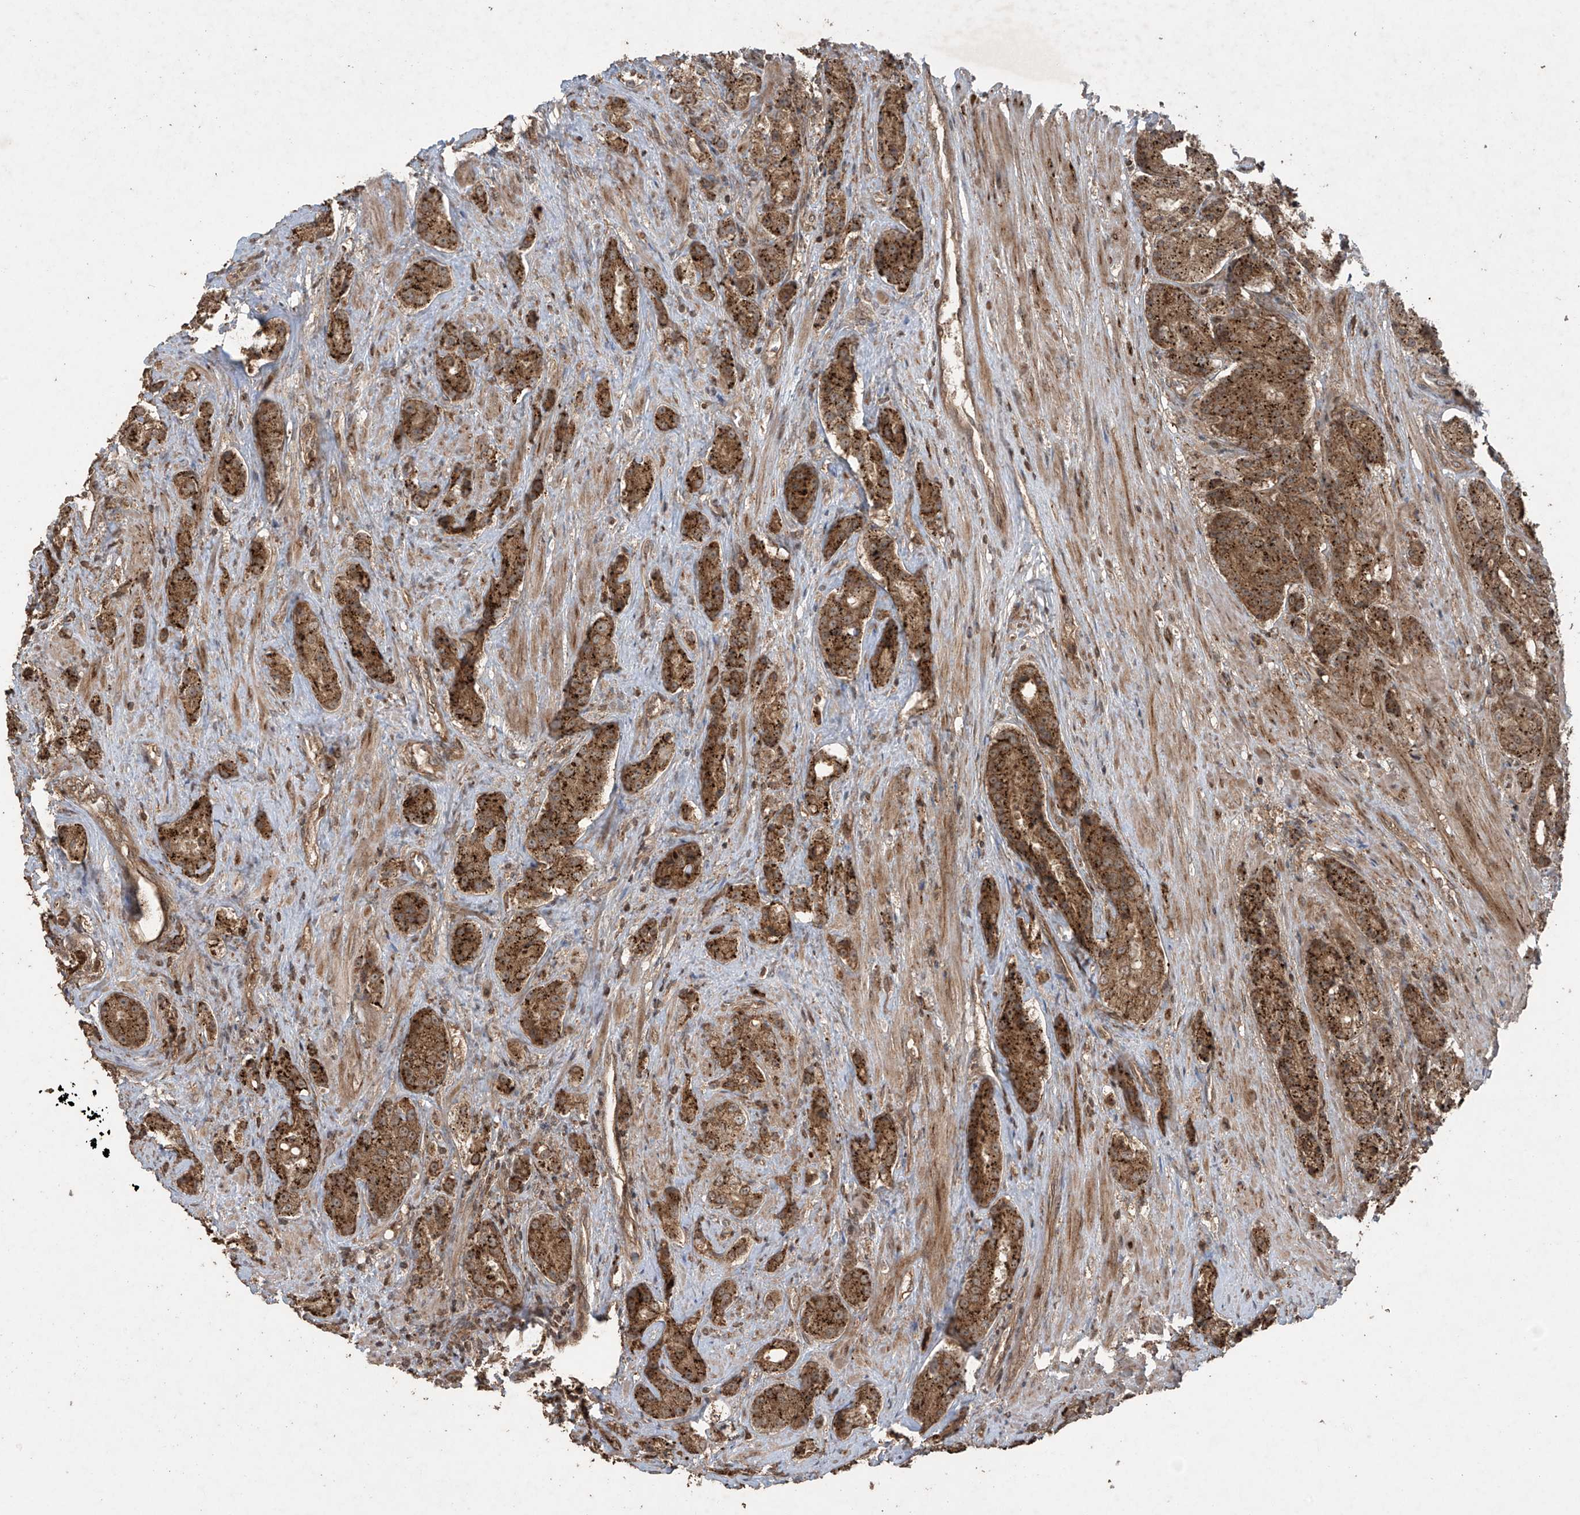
{"staining": {"intensity": "strong", "quantity": ">75%", "location": "cytoplasmic/membranous"}, "tissue": "prostate cancer", "cell_type": "Tumor cells", "image_type": "cancer", "snomed": [{"axis": "morphology", "description": "Adenocarcinoma, High grade"}, {"axis": "topography", "description": "Prostate"}], "caption": "The image demonstrates a brown stain indicating the presence of a protein in the cytoplasmic/membranous of tumor cells in prostate high-grade adenocarcinoma.", "gene": "PGPEP1", "patient": {"sex": "male", "age": 60}}